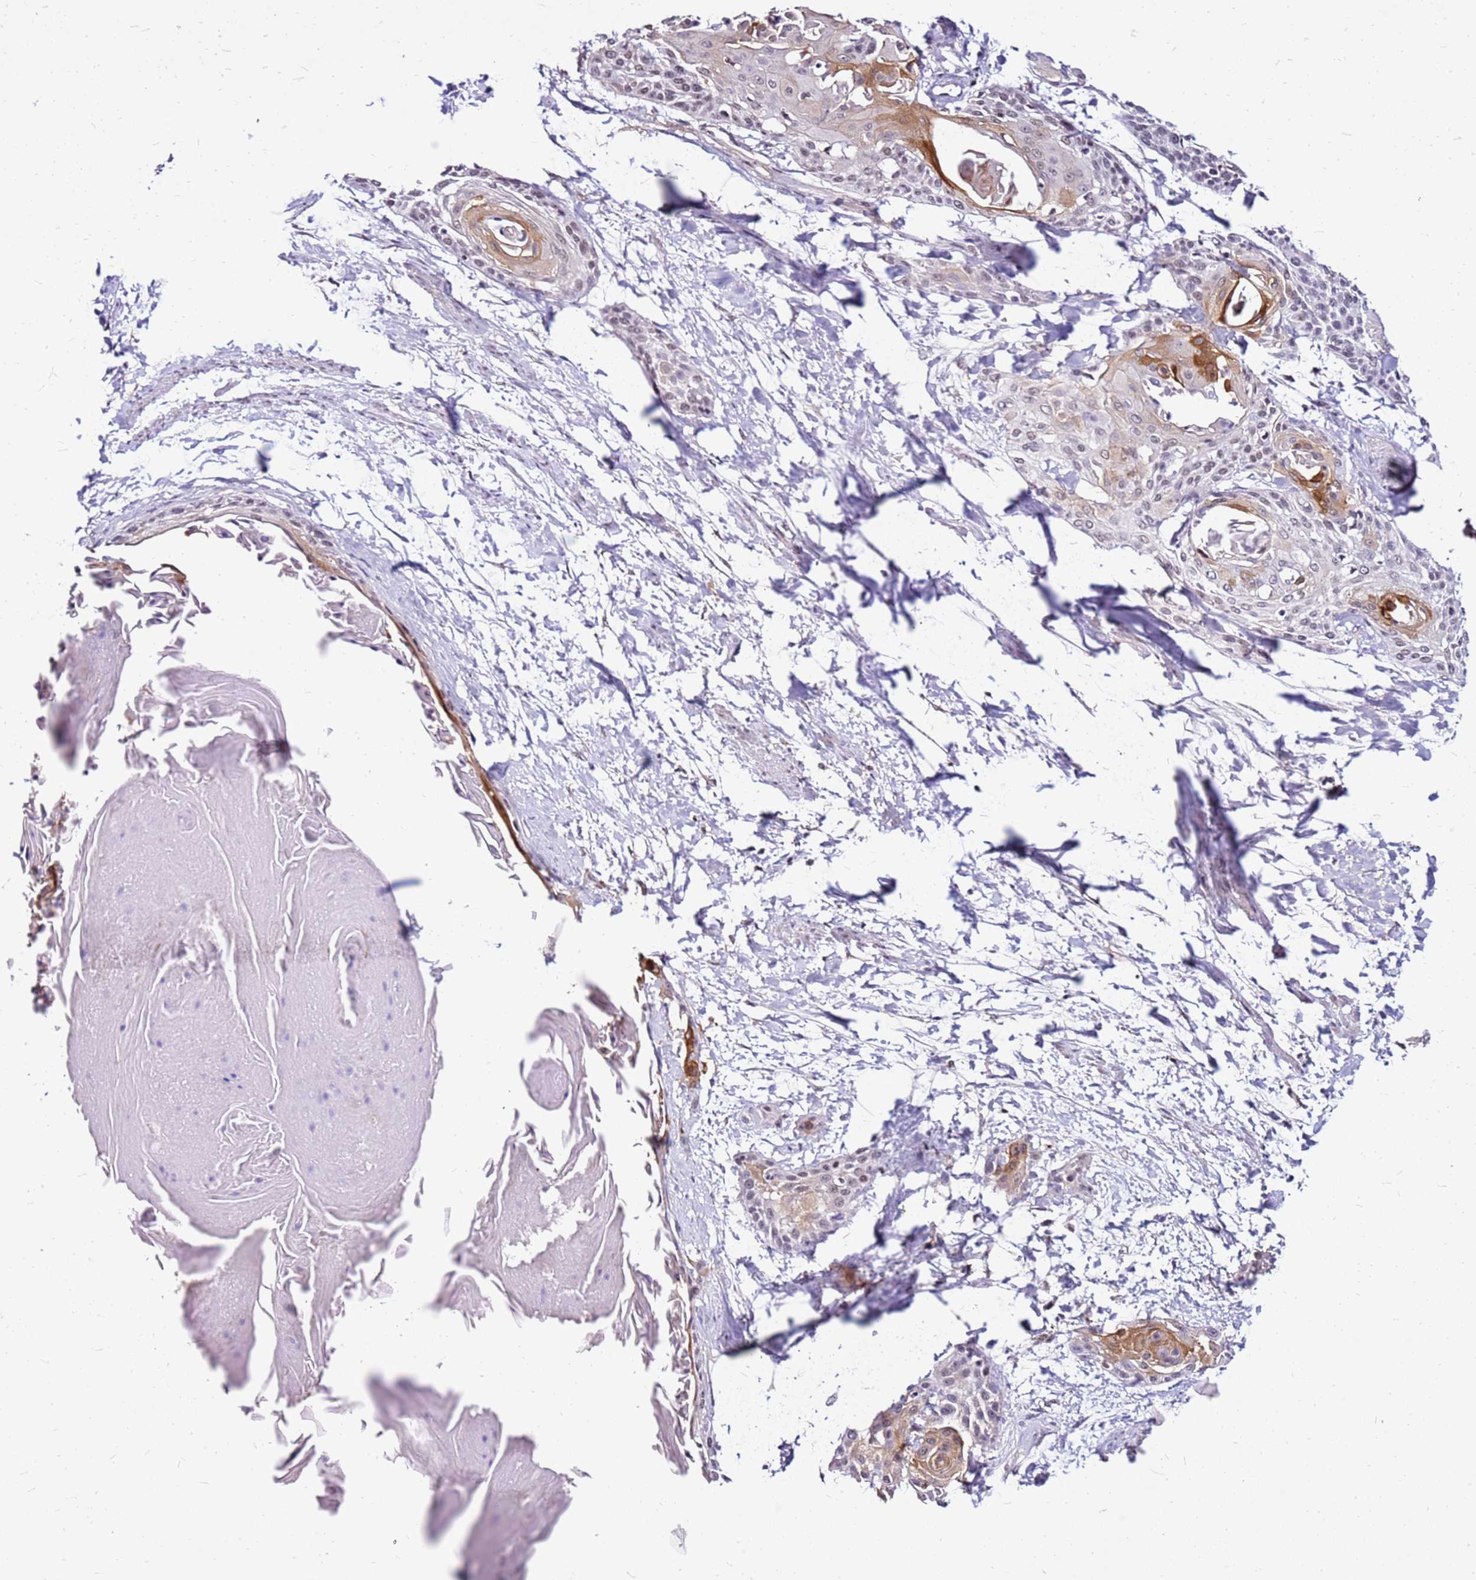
{"staining": {"intensity": "moderate", "quantity": "<25%", "location": "cytoplasmic/membranous"}, "tissue": "cervical cancer", "cell_type": "Tumor cells", "image_type": "cancer", "snomed": [{"axis": "morphology", "description": "Squamous cell carcinoma, NOS"}, {"axis": "topography", "description": "Cervix"}], "caption": "A photomicrograph of human cervical cancer (squamous cell carcinoma) stained for a protein exhibits moderate cytoplasmic/membranous brown staining in tumor cells.", "gene": "ALDH1A3", "patient": {"sex": "female", "age": 57}}